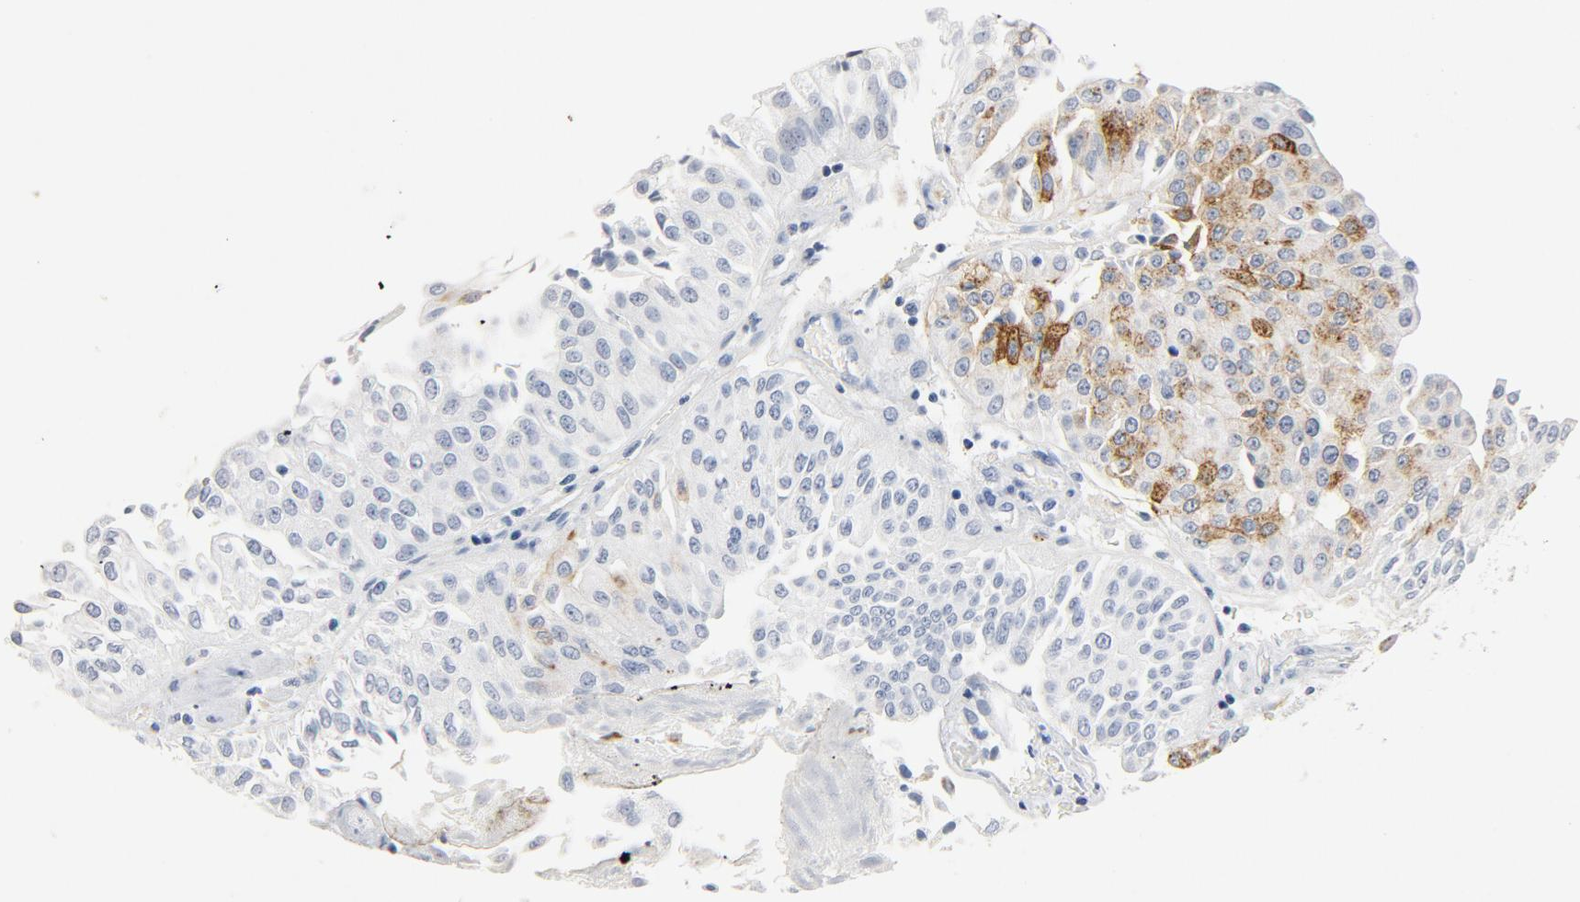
{"staining": {"intensity": "moderate", "quantity": "25%-75%", "location": "cytoplasmic/membranous"}, "tissue": "urothelial cancer", "cell_type": "Tumor cells", "image_type": "cancer", "snomed": [{"axis": "morphology", "description": "Urothelial carcinoma, Low grade"}, {"axis": "topography", "description": "Urinary bladder"}], "caption": "IHC staining of low-grade urothelial carcinoma, which reveals medium levels of moderate cytoplasmic/membranous positivity in approximately 25%-75% of tumor cells indicating moderate cytoplasmic/membranous protein positivity. The staining was performed using DAB (3,3'-diaminobenzidine) (brown) for protein detection and nuclei were counterstained in hematoxylin (blue).", "gene": "PTPRB", "patient": {"sex": "male", "age": 86}}